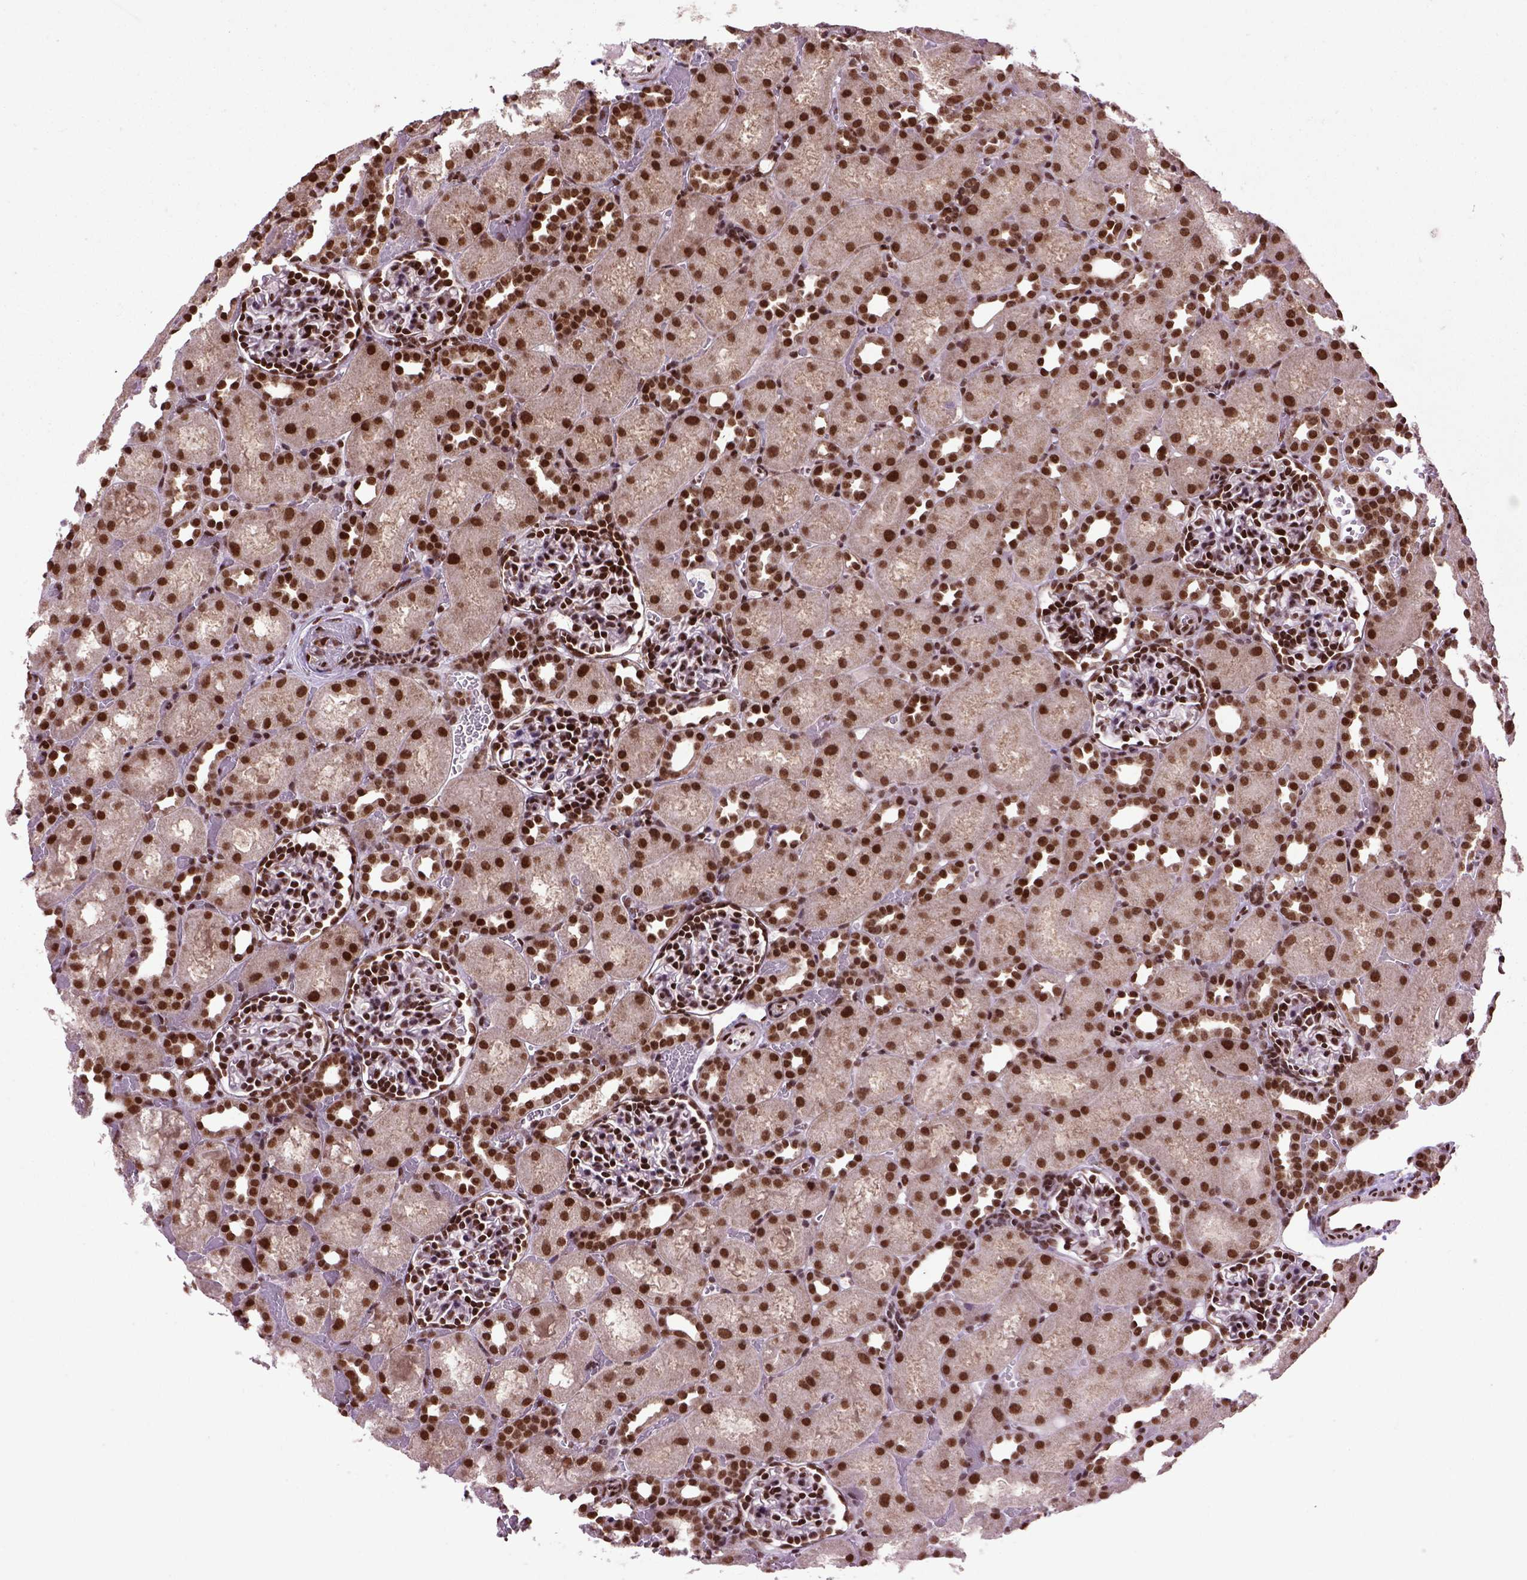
{"staining": {"intensity": "strong", "quantity": ">75%", "location": "nuclear"}, "tissue": "kidney", "cell_type": "Cells in glomeruli", "image_type": "normal", "snomed": [{"axis": "morphology", "description": "Normal tissue, NOS"}, {"axis": "topography", "description": "Kidney"}], "caption": "An image showing strong nuclear staining in about >75% of cells in glomeruli in benign kidney, as visualized by brown immunohistochemical staining.", "gene": "CELF1", "patient": {"sex": "male", "age": 1}}